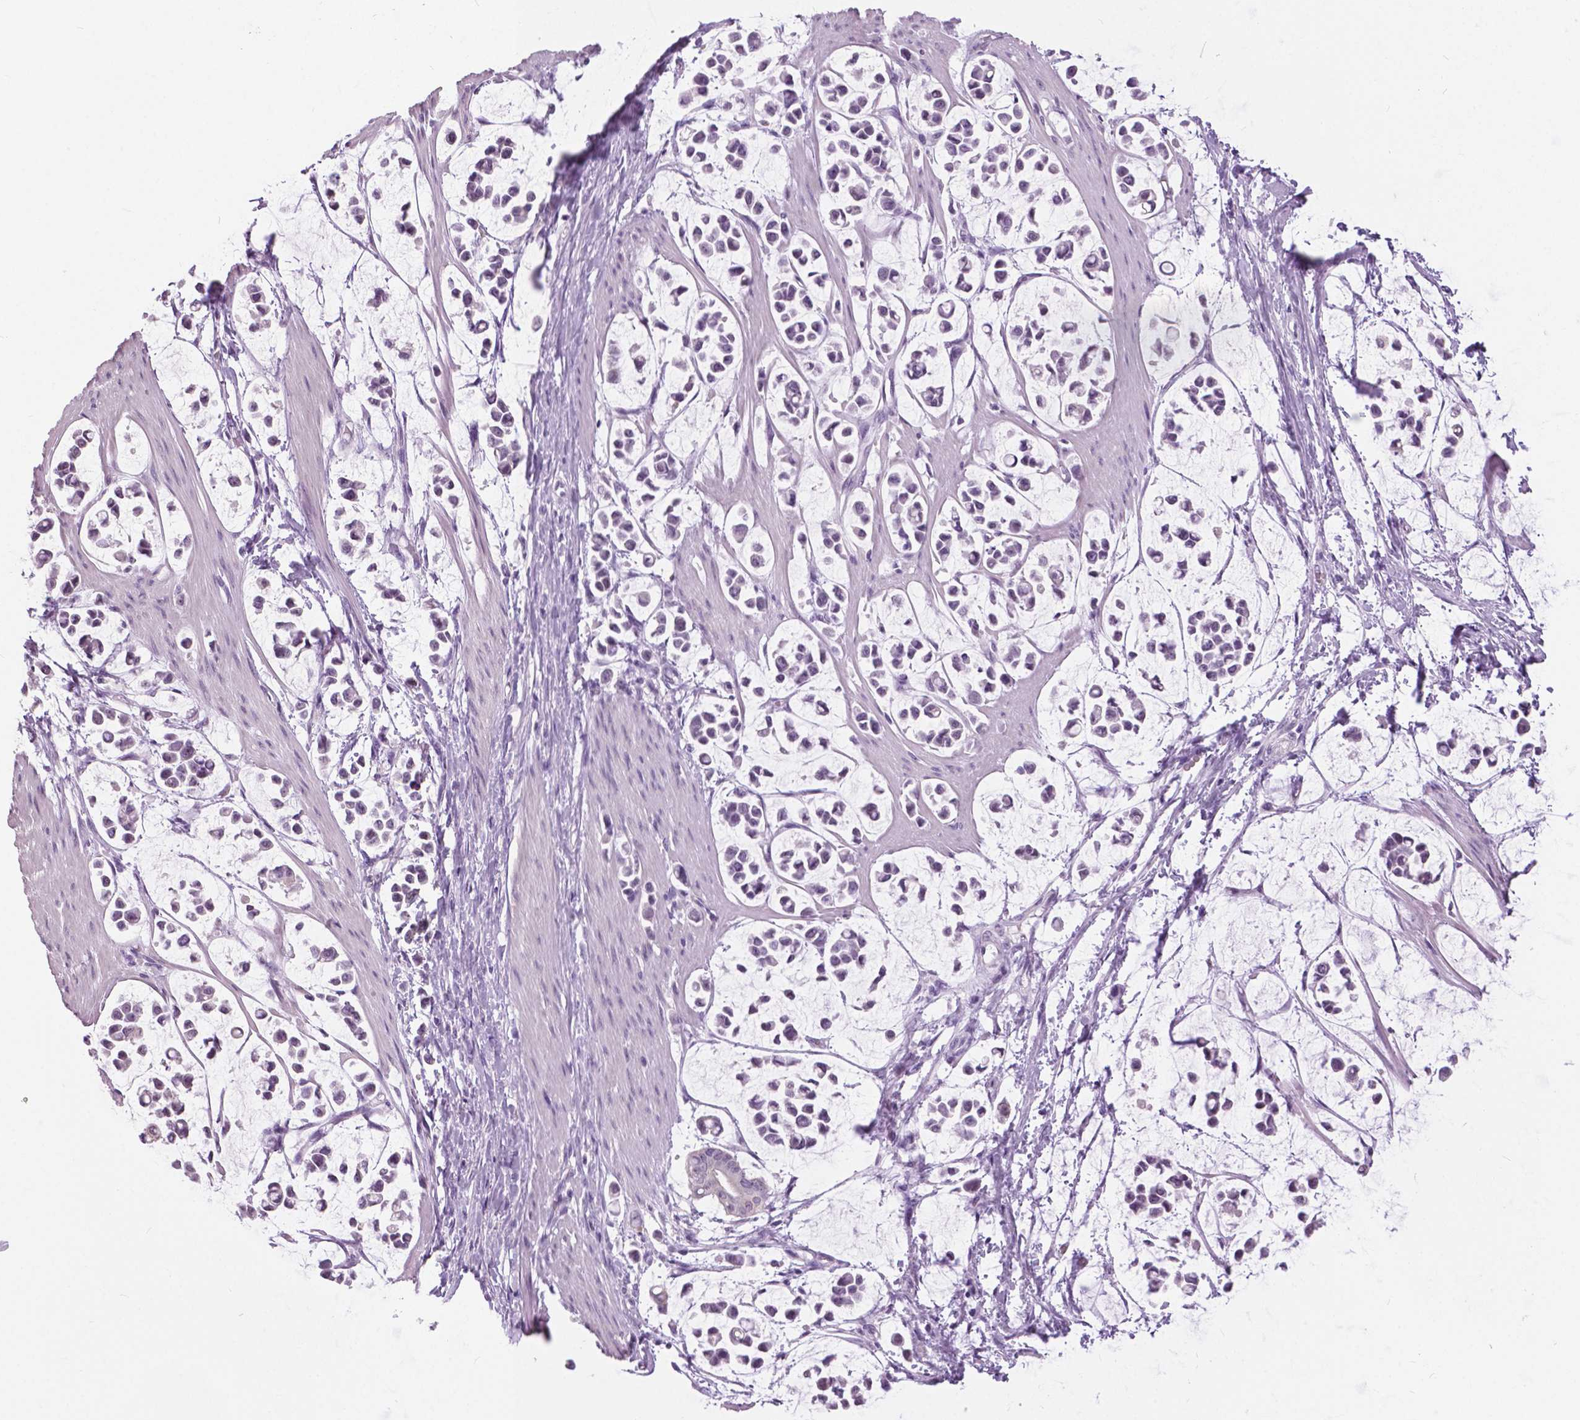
{"staining": {"intensity": "negative", "quantity": "none", "location": "none"}, "tissue": "stomach cancer", "cell_type": "Tumor cells", "image_type": "cancer", "snomed": [{"axis": "morphology", "description": "Adenocarcinoma, NOS"}, {"axis": "topography", "description": "Stomach"}], "caption": "IHC of adenocarcinoma (stomach) shows no expression in tumor cells.", "gene": "MYOM1", "patient": {"sex": "male", "age": 82}}